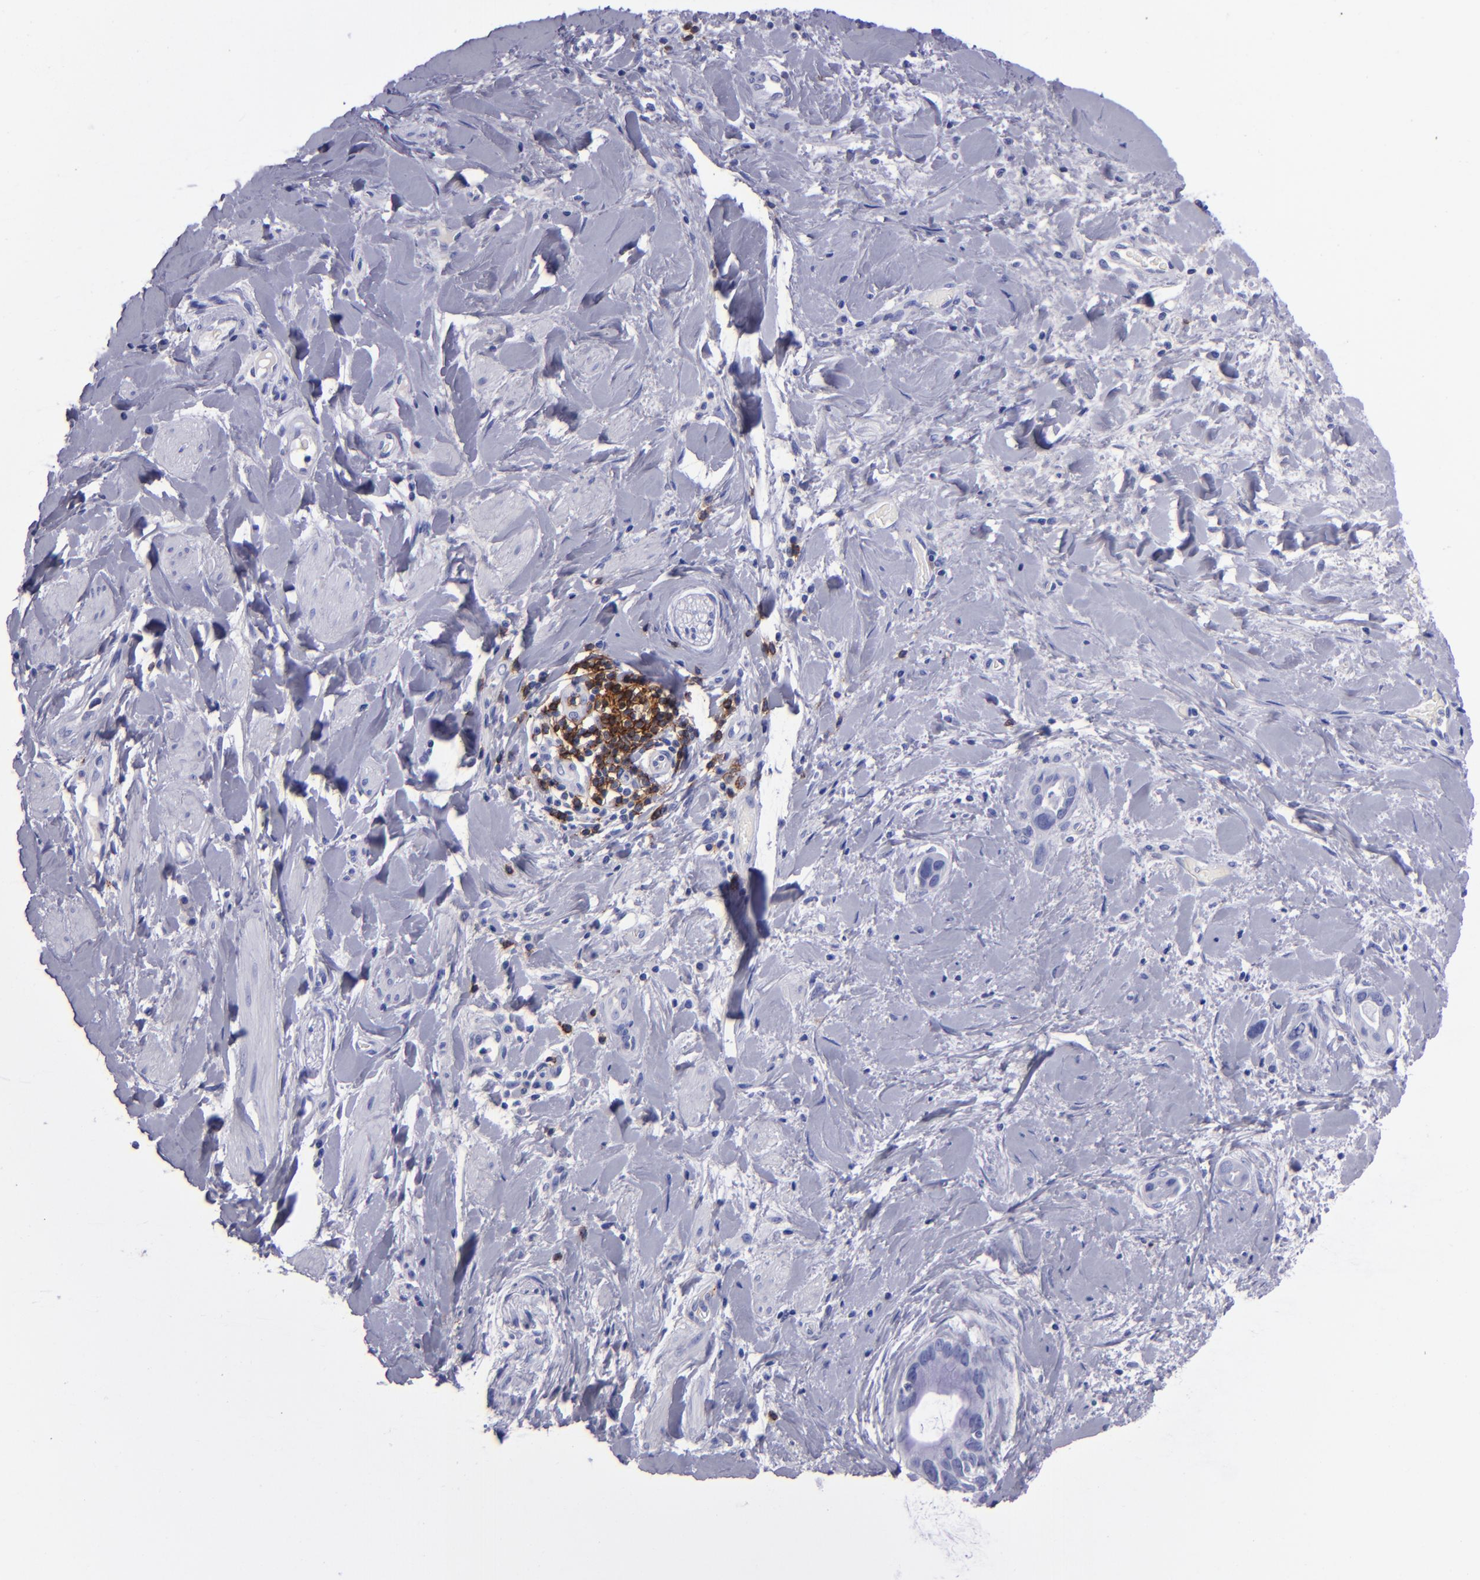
{"staining": {"intensity": "negative", "quantity": "none", "location": "none"}, "tissue": "liver cancer", "cell_type": "Tumor cells", "image_type": "cancer", "snomed": [{"axis": "morphology", "description": "Cholangiocarcinoma"}, {"axis": "topography", "description": "Liver"}], "caption": "Liver cancer (cholangiocarcinoma) stained for a protein using immunohistochemistry (IHC) exhibits no expression tumor cells.", "gene": "CD37", "patient": {"sex": "female", "age": 65}}